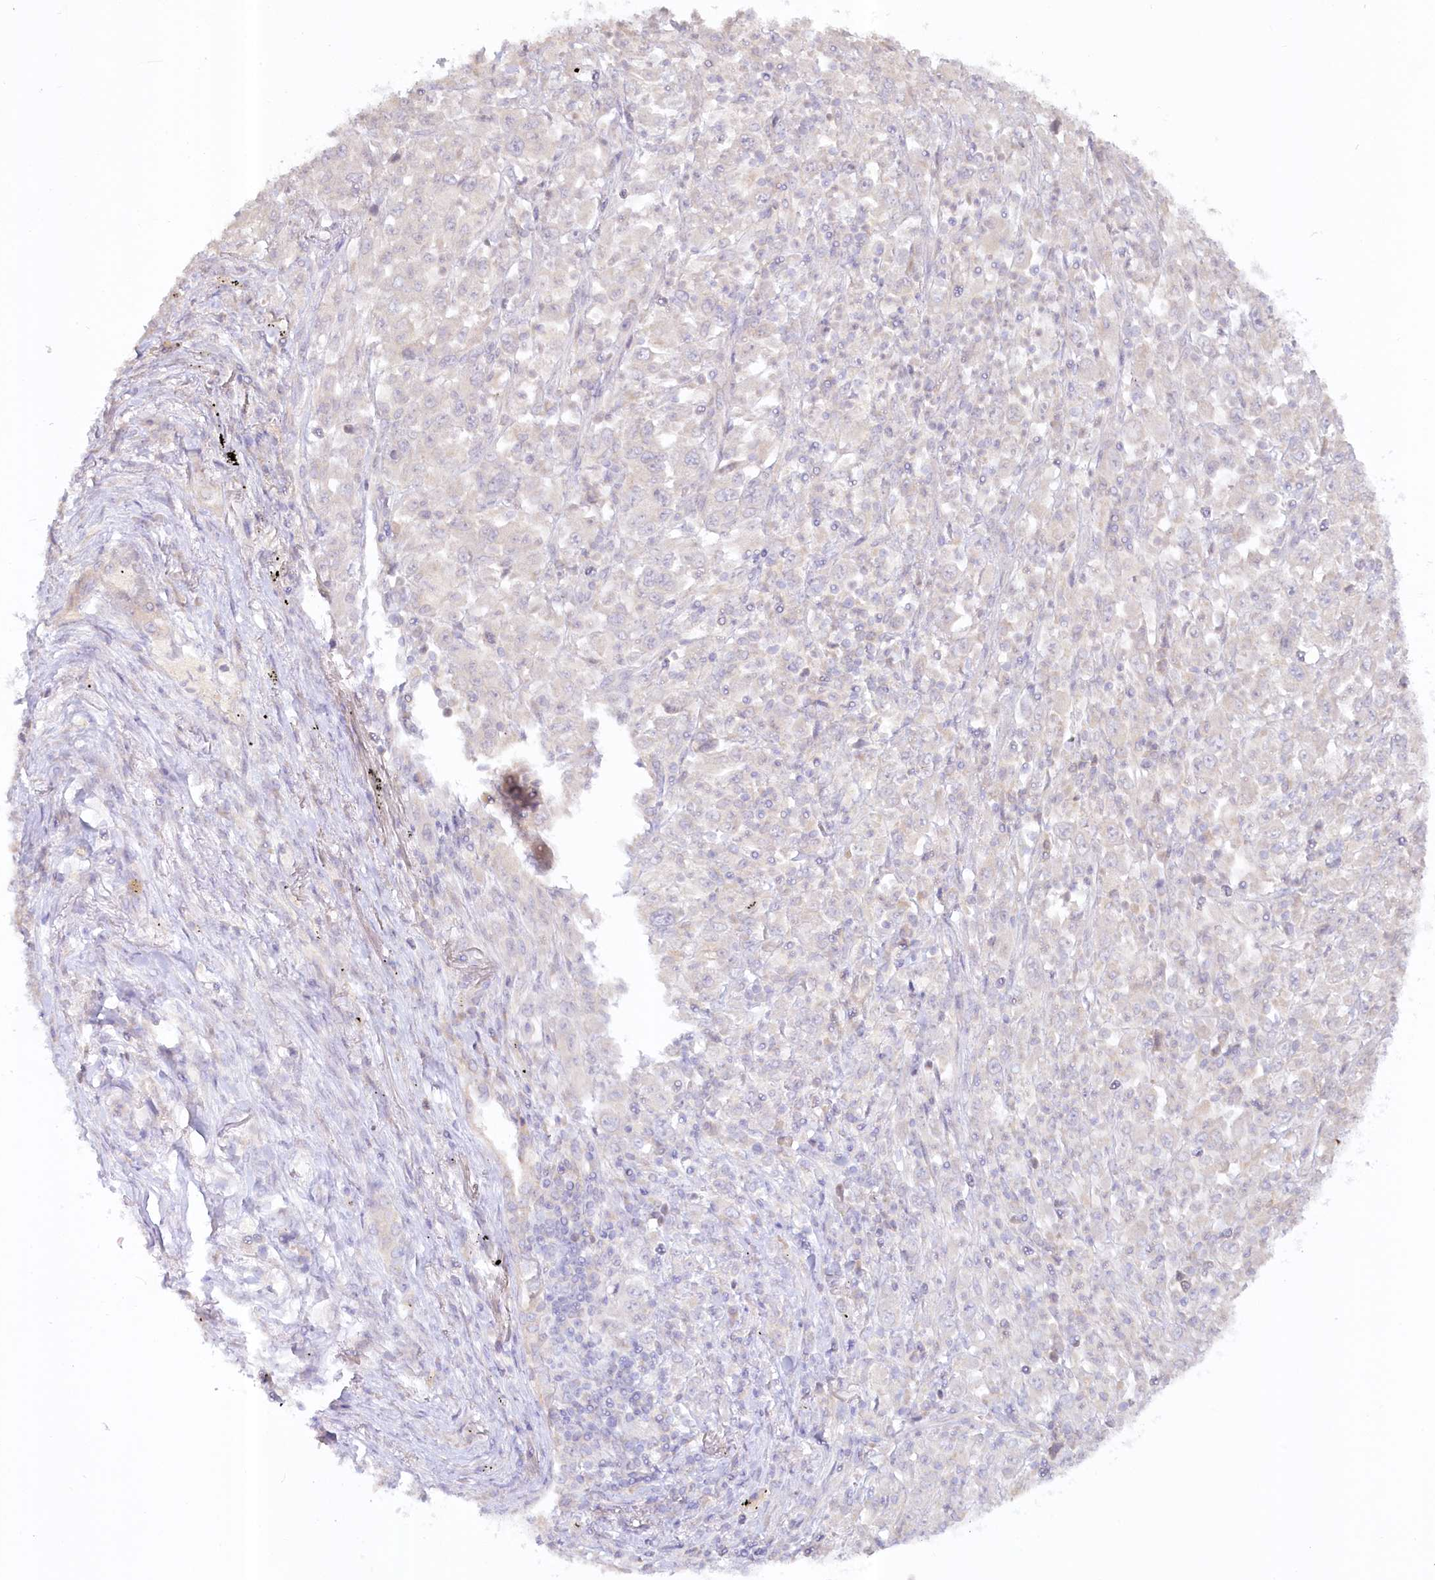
{"staining": {"intensity": "negative", "quantity": "none", "location": "none"}, "tissue": "melanoma", "cell_type": "Tumor cells", "image_type": "cancer", "snomed": [{"axis": "morphology", "description": "Malignant melanoma, Metastatic site"}, {"axis": "topography", "description": "Skin"}], "caption": "Malignant melanoma (metastatic site) was stained to show a protein in brown. There is no significant expression in tumor cells.", "gene": "PAIP2", "patient": {"sex": "female", "age": 56}}